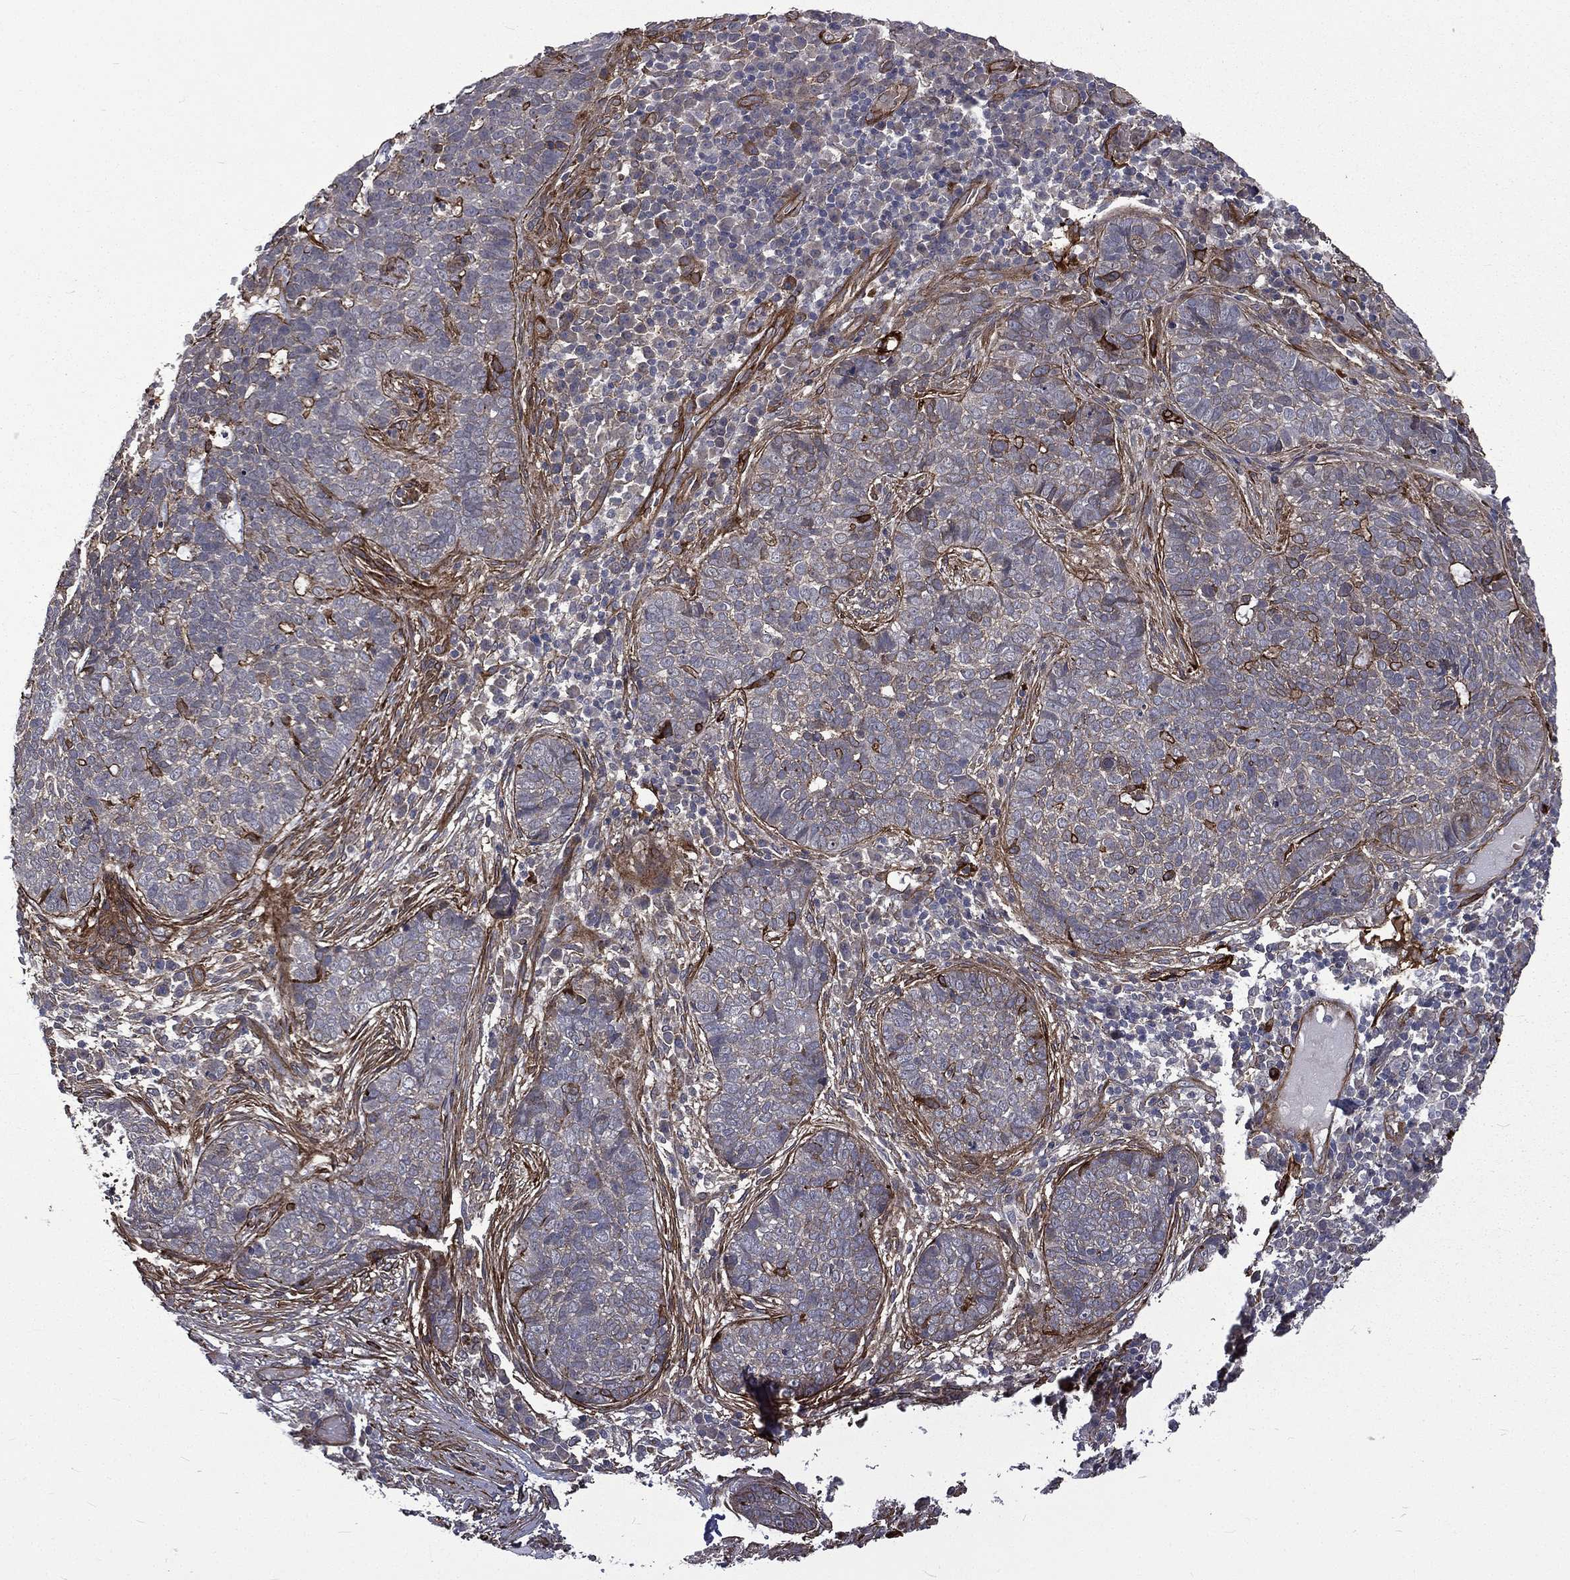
{"staining": {"intensity": "negative", "quantity": "none", "location": "none"}, "tissue": "skin cancer", "cell_type": "Tumor cells", "image_type": "cancer", "snomed": [{"axis": "morphology", "description": "Basal cell carcinoma"}, {"axis": "topography", "description": "Skin"}], "caption": "This is an immunohistochemistry (IHC) photomicrograph of human skin basal cell carcinoma. There is no expression in tumor cells.", "gene": "PPFIBP1", "patient": {"sex": "female", "age": 69}}